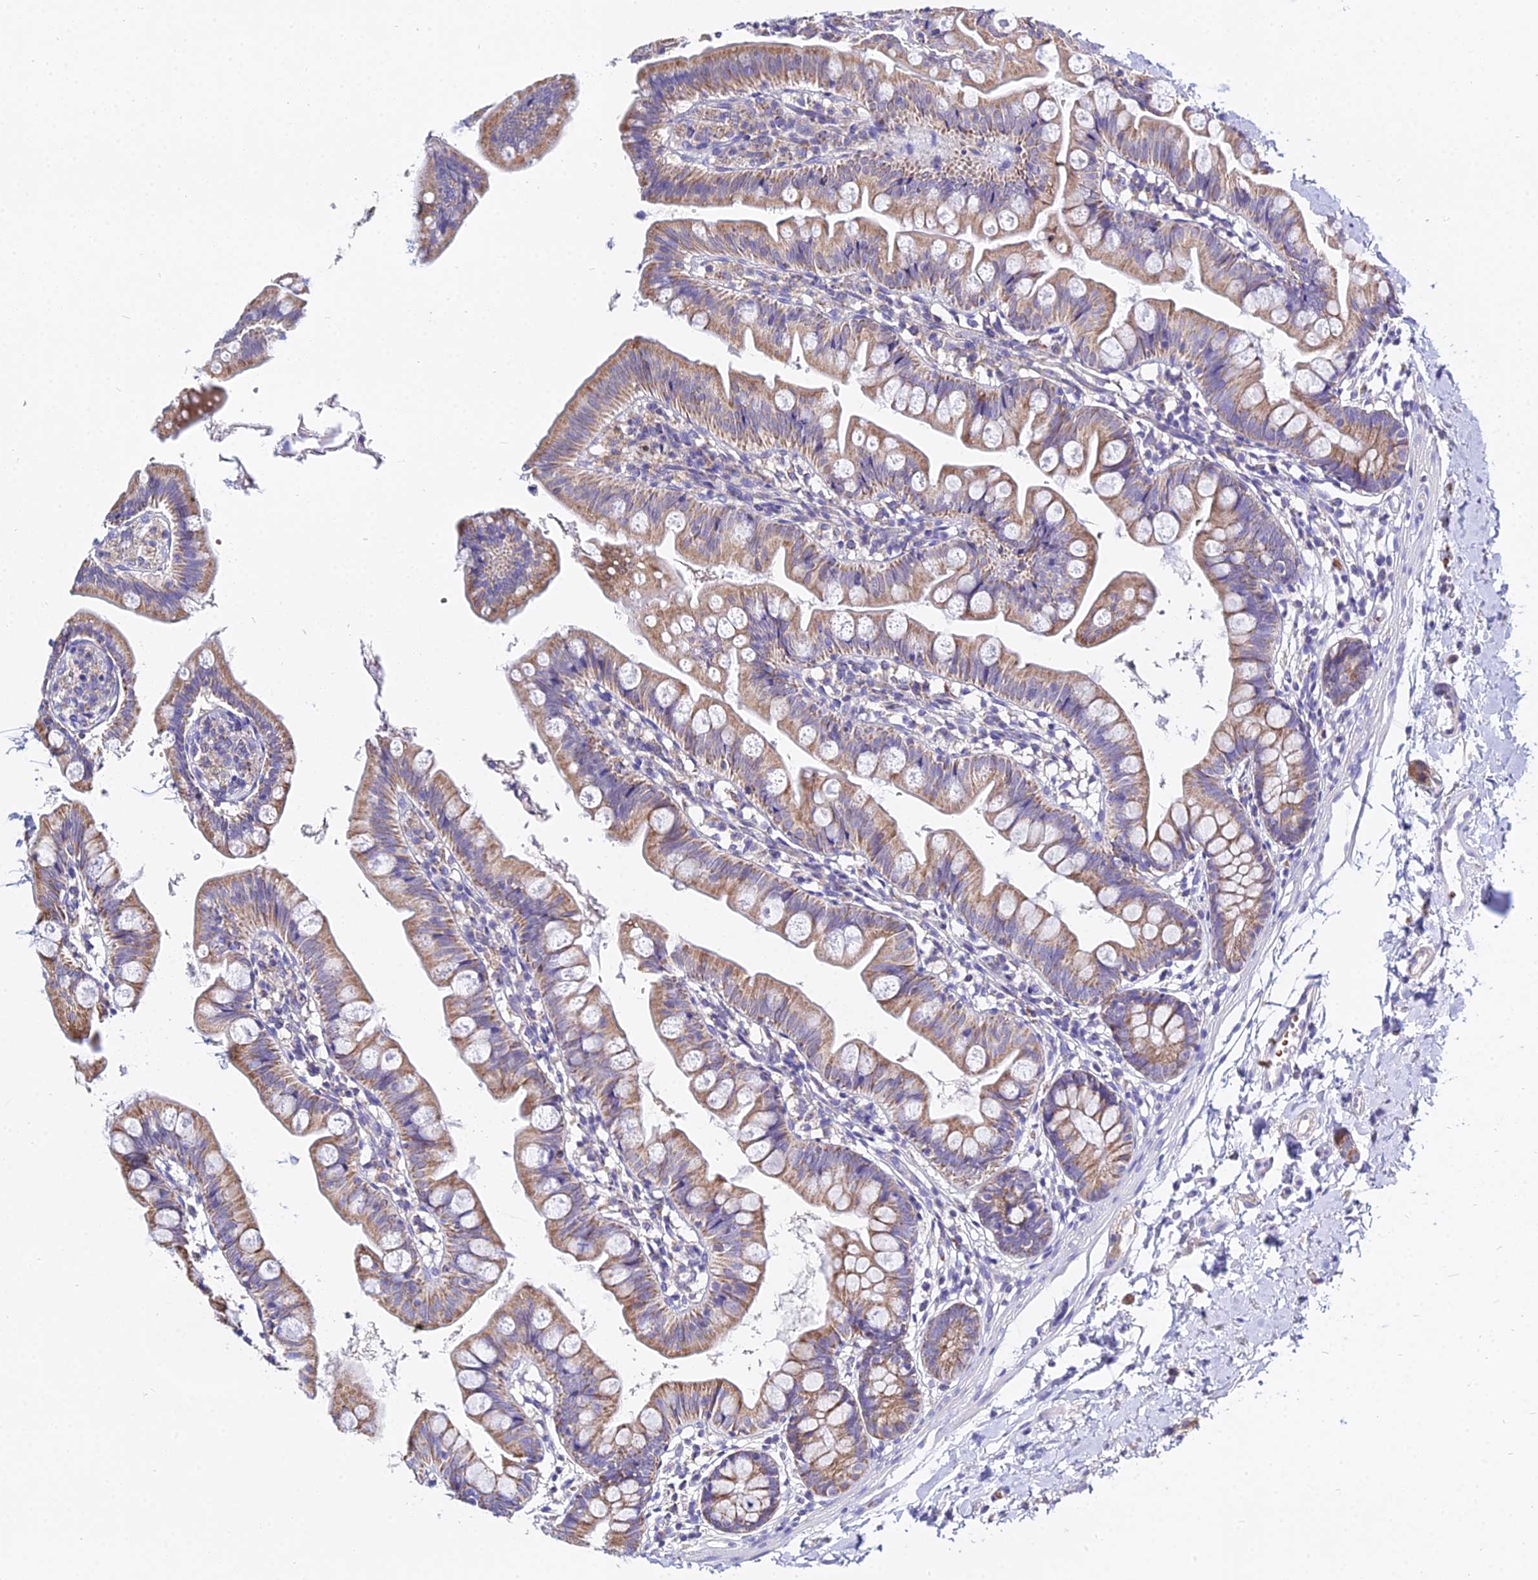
{"staining": {"intensity": "moderate", "quantity": ">75%", "location": "cytoplasmic/membranous"}, "tissue": "small intestine", "cell_type": "Glandular cells", "image_type": "normal", "snomed": [{"axis": "morphology", "description": "Normal tissue, NOS"}, {"axis": "topography", "description": "Small intestine"}], "caption": "Approximately >75% of glandular cells in normal human small intestine show moderate cytoplasmic/membranous protein positivity as visualized by brown immunohistochemical staining.", "gene": "TYW5", "patient": {"sex": "male", "age": 7}}